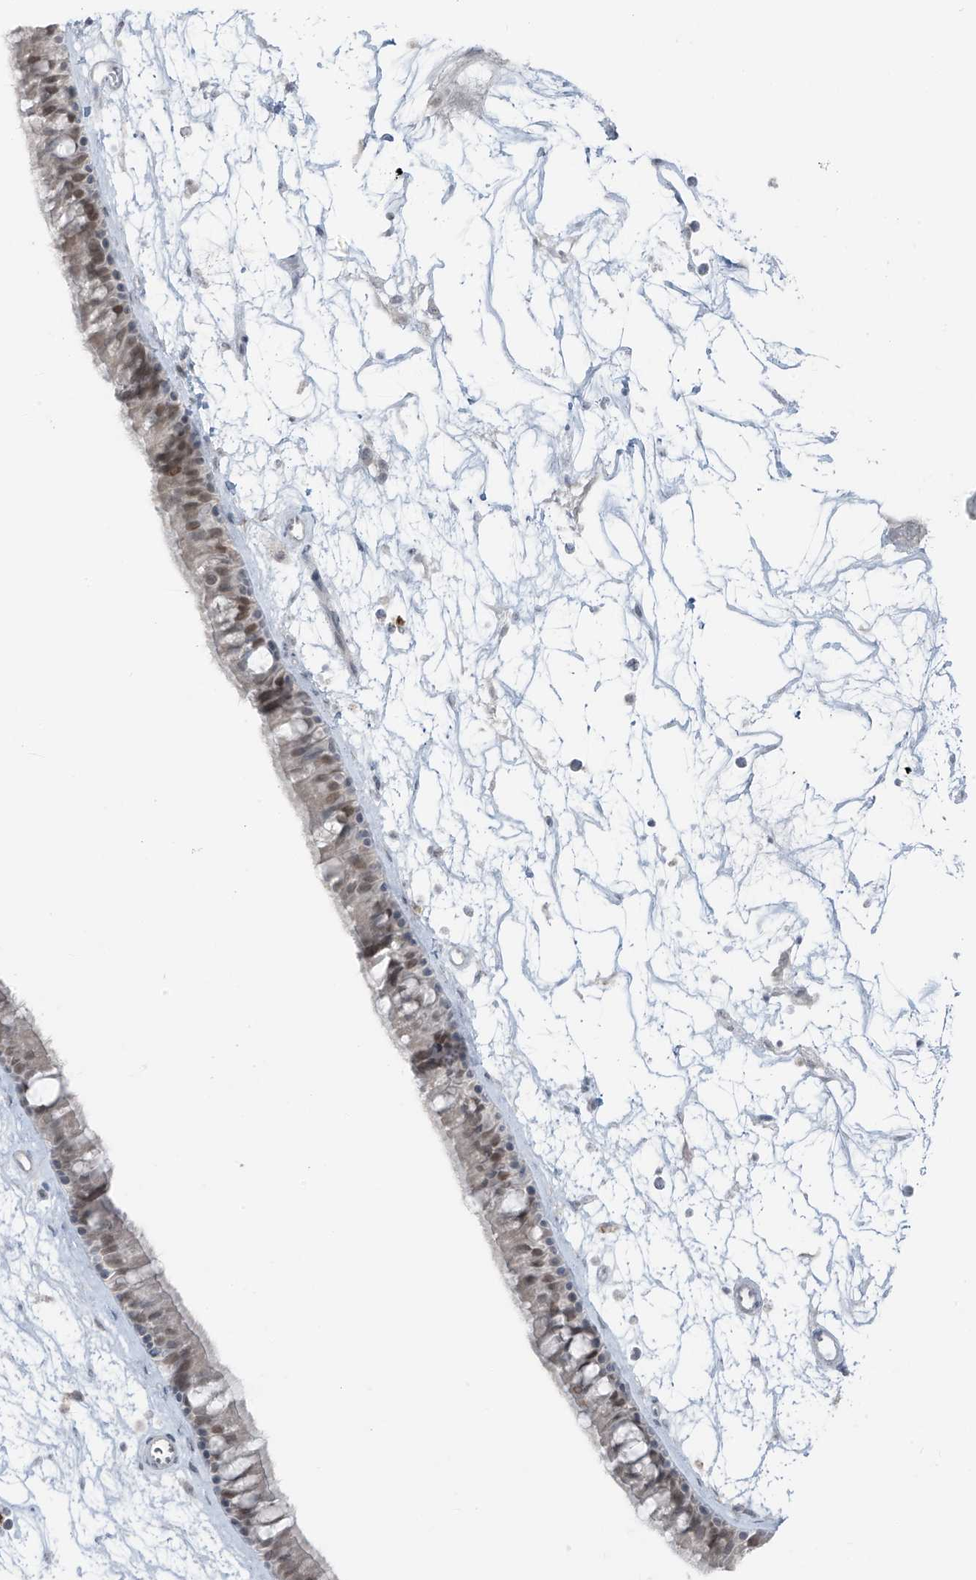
{"staining": {"intensity": "moderate", "quantity": ">75%", "location": "nuclear"}, "tissue": "nasopharynx", "cell_type": "Respiratory epithelial cells", "image_type": "normal", "snomed": [{"axis": "morphology", "description": "Normal tissue, NOS"}, {"axis": "topography", "description": "Nasopharynx"}], "caption": "An immunohistochemistry (IHC) micrograph of benign tissue is shown. Protein staining in brown highlights moderate nuclear positivity in nasopharynx within respiratory epithelial cells.", "gene": "PRDM6", "patient": {"sex": "male", "age": 64}}